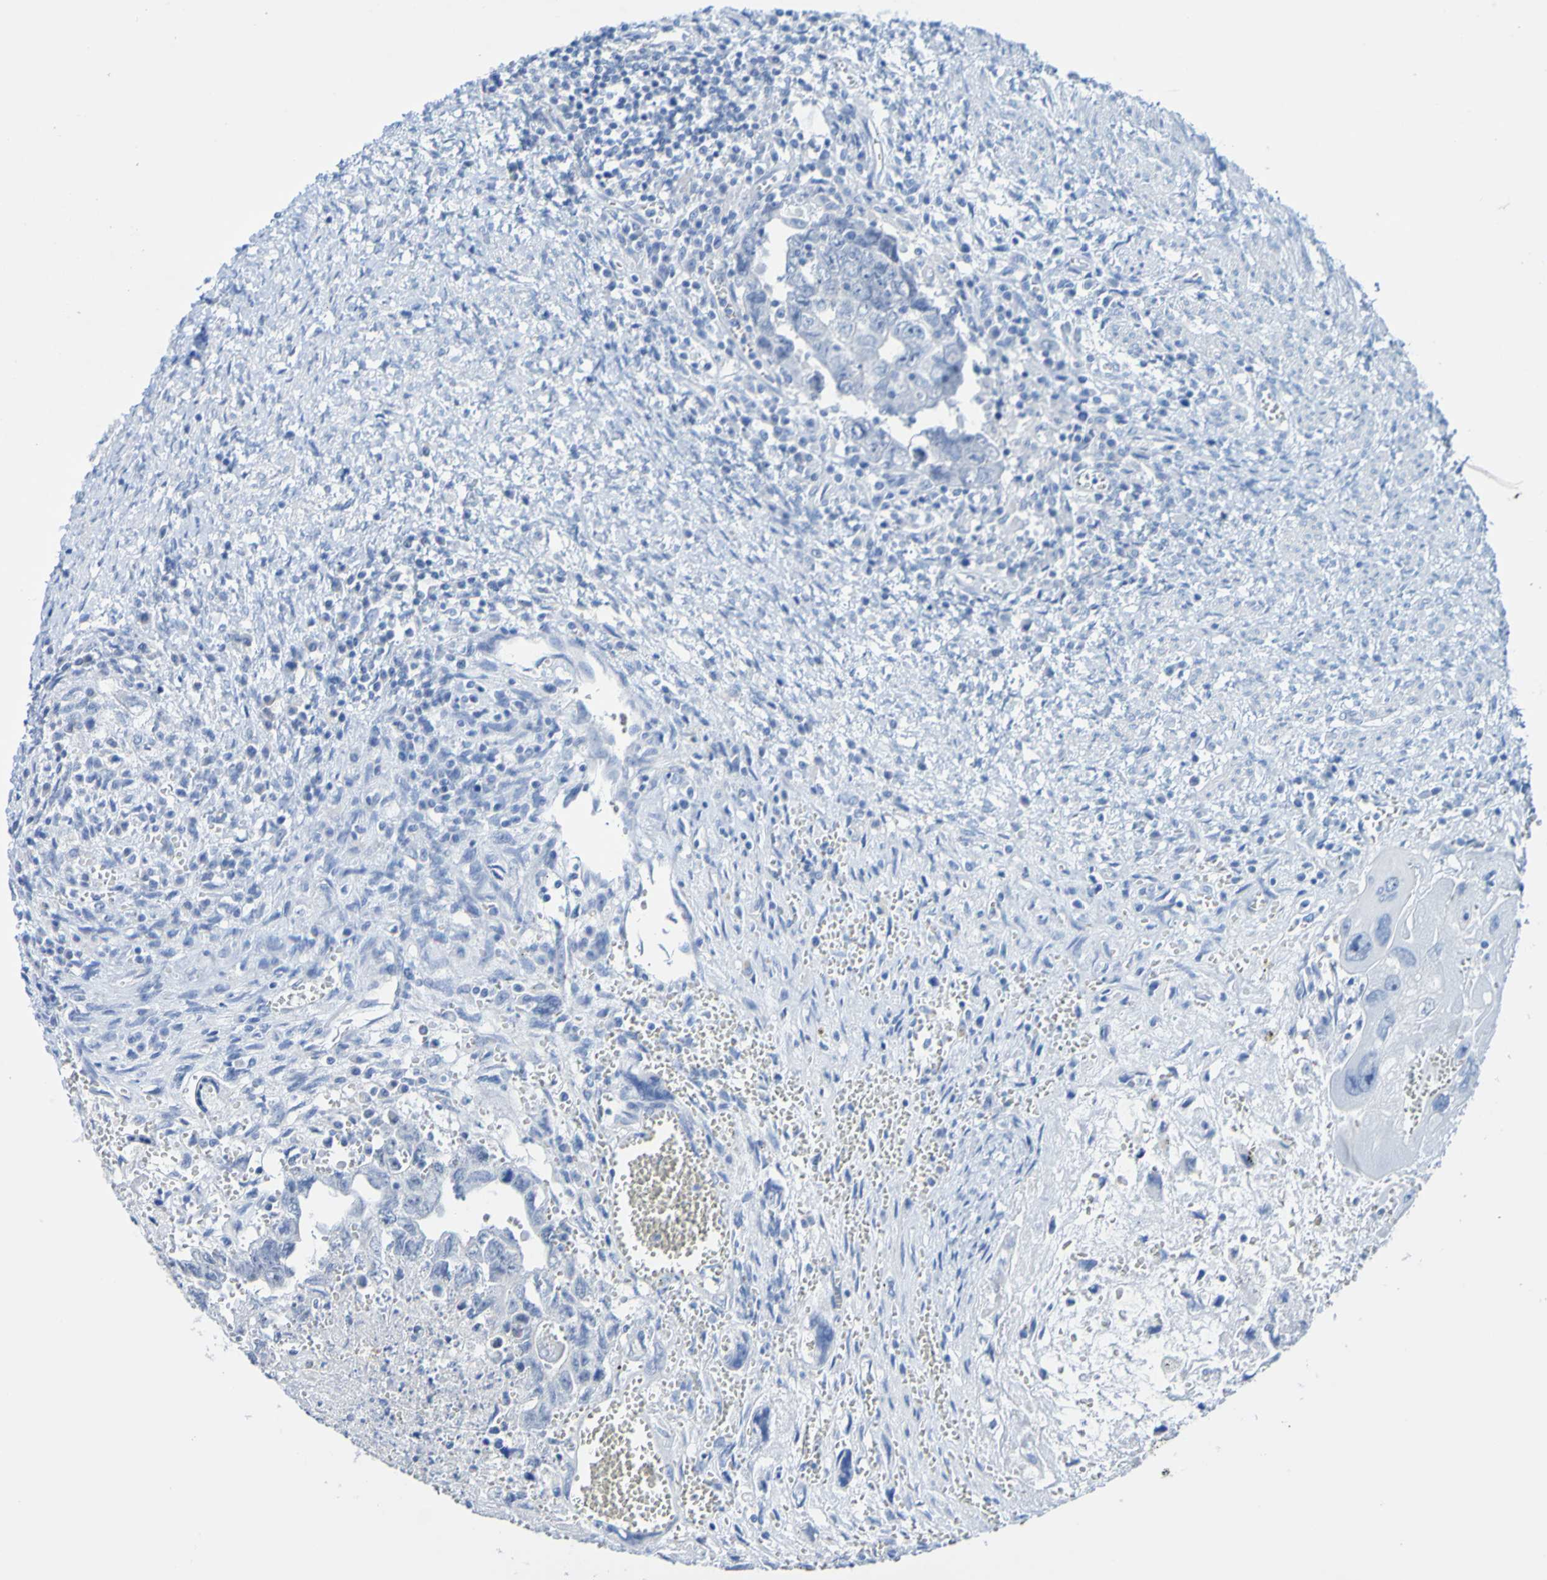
{"staining": {"intensity": "negative", "quantity": "none", "location": "none"}, "tissue": "testis cancer", "cell_type": "Tumor cells", "image_type": "cancer", "snomed": [{"axis": "morphology", "description": "Carcinoma, Embryonal, NOS"}, {"axis": "topography", "description": "Testis"}], "caption": "Testis cancer was stained to show a protein in brown. There is no significant expression in tumor cells.", "gene": "ACMSD", "patient": {"sex": "male", "age": 28}}